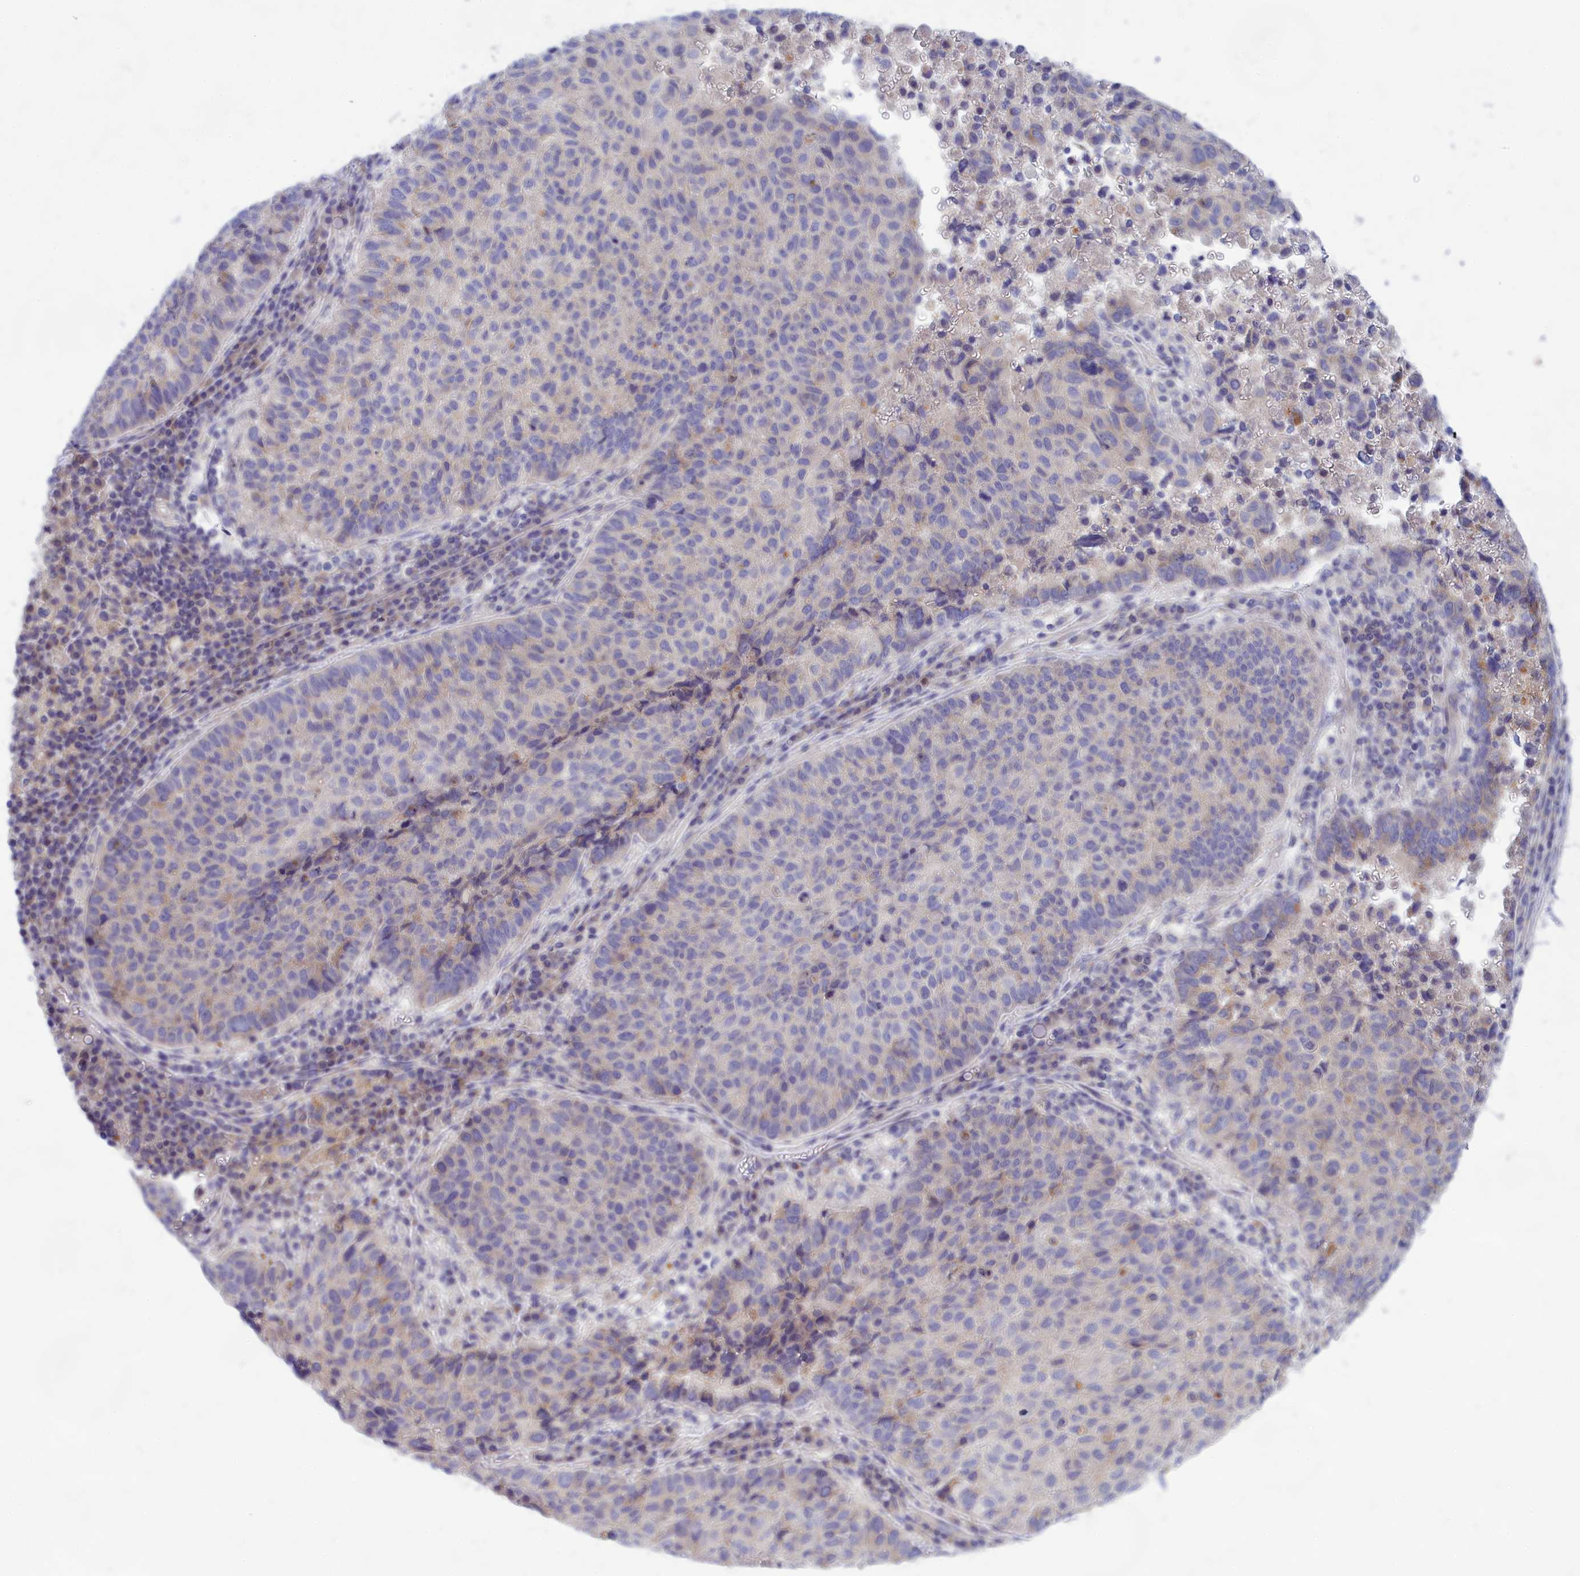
{"staining": {"intensity": "negative", "quantity": "none", "location": "none"}, "tissue": "lung cancer", "cell_type": "Tumor cells", "image_type": "cancer", "snomed": [{"axis": "morphology", "description": "Squamous cell carcinoma, NOS"}, {"axis": "topography", "description": "Lung"}], "caption": "The immunohistochemistry (IHC) histopathology image has no significant staining in tumor cells of lung cancer (squamous cell carcinoma) tissue.", "gene": "TMEM30B", "patient": {"sex": "male", "age": 73}}